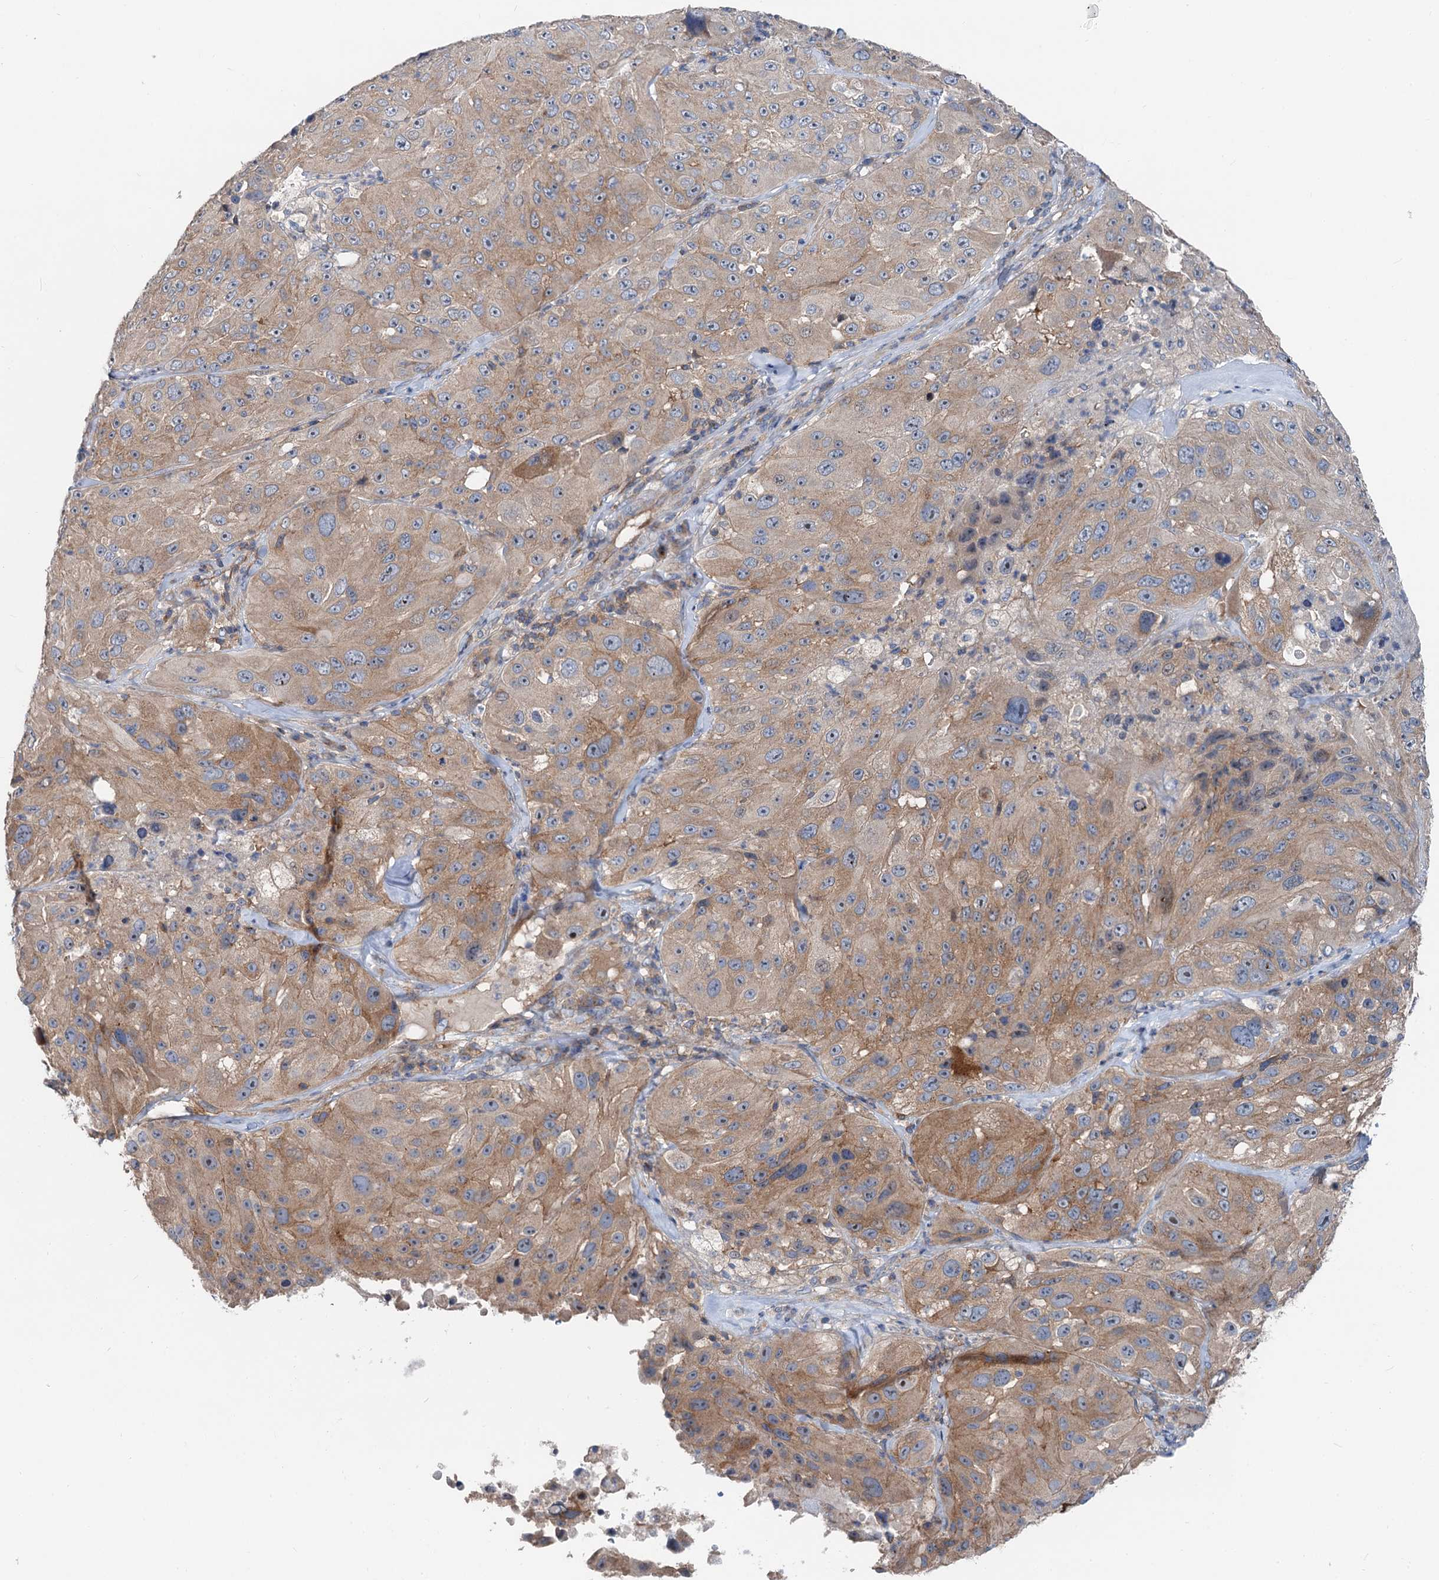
{"staining": {"intensity": "moderate", "quantity": ">75%", "location": "cytoplasmic/membranous"}, "tissue": "melanoma", "cell_type": "Tumor cells", "image_type": "cancer", "snomed": [{"axis": "morphology", "description": "Malignant melanoma, Metastatic site"}, {"axis": "topography", "description": "Lymph node"}], "caption": "Immunohistochemical staining of melanoma shows moderate cytoplasmic/membranous protein expression in approximately >75% of tumor cells. (DAB (3,3'-diaminobenzidine) IHC, brown staining for protein, blue staining for nuclei).", "gene": "ANKRD26", "patient": {"sex": "male", "age": 62}}